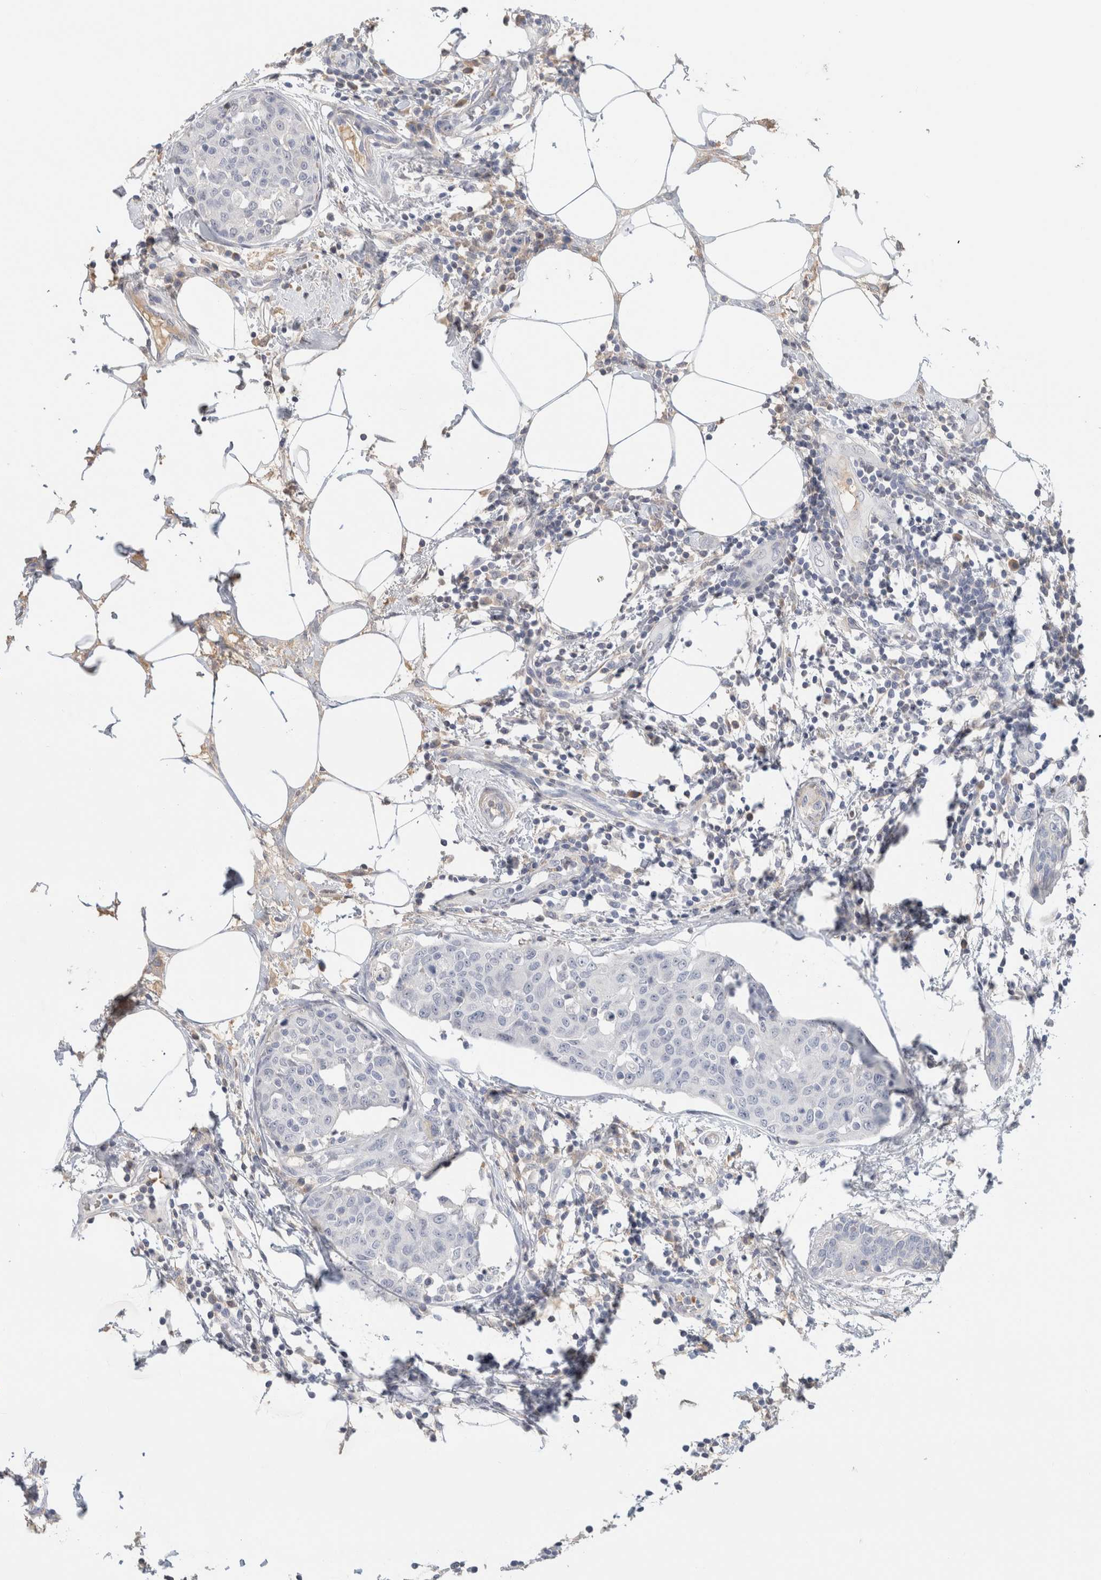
{"staining": {"intensity": "negative", "quantity": "none", "location": "none"}, "tissue": "breast cancer", "cell_type": "Tumor cells", "image_type": "cancer", "snomed": [{"axis": "morphology", "description": "Normal tissue, NOS"}, {"axis": "morphology", "description": "Duct carcinoma"}, {"axis": "topography", "description": "Breast"}], "caption": "Tumor cells are negative for brown protein staining in breast cancer (intraductal carcinoma).", "gene": "SCGB1A1", "patient": {"sex": "female", "age": 37}}